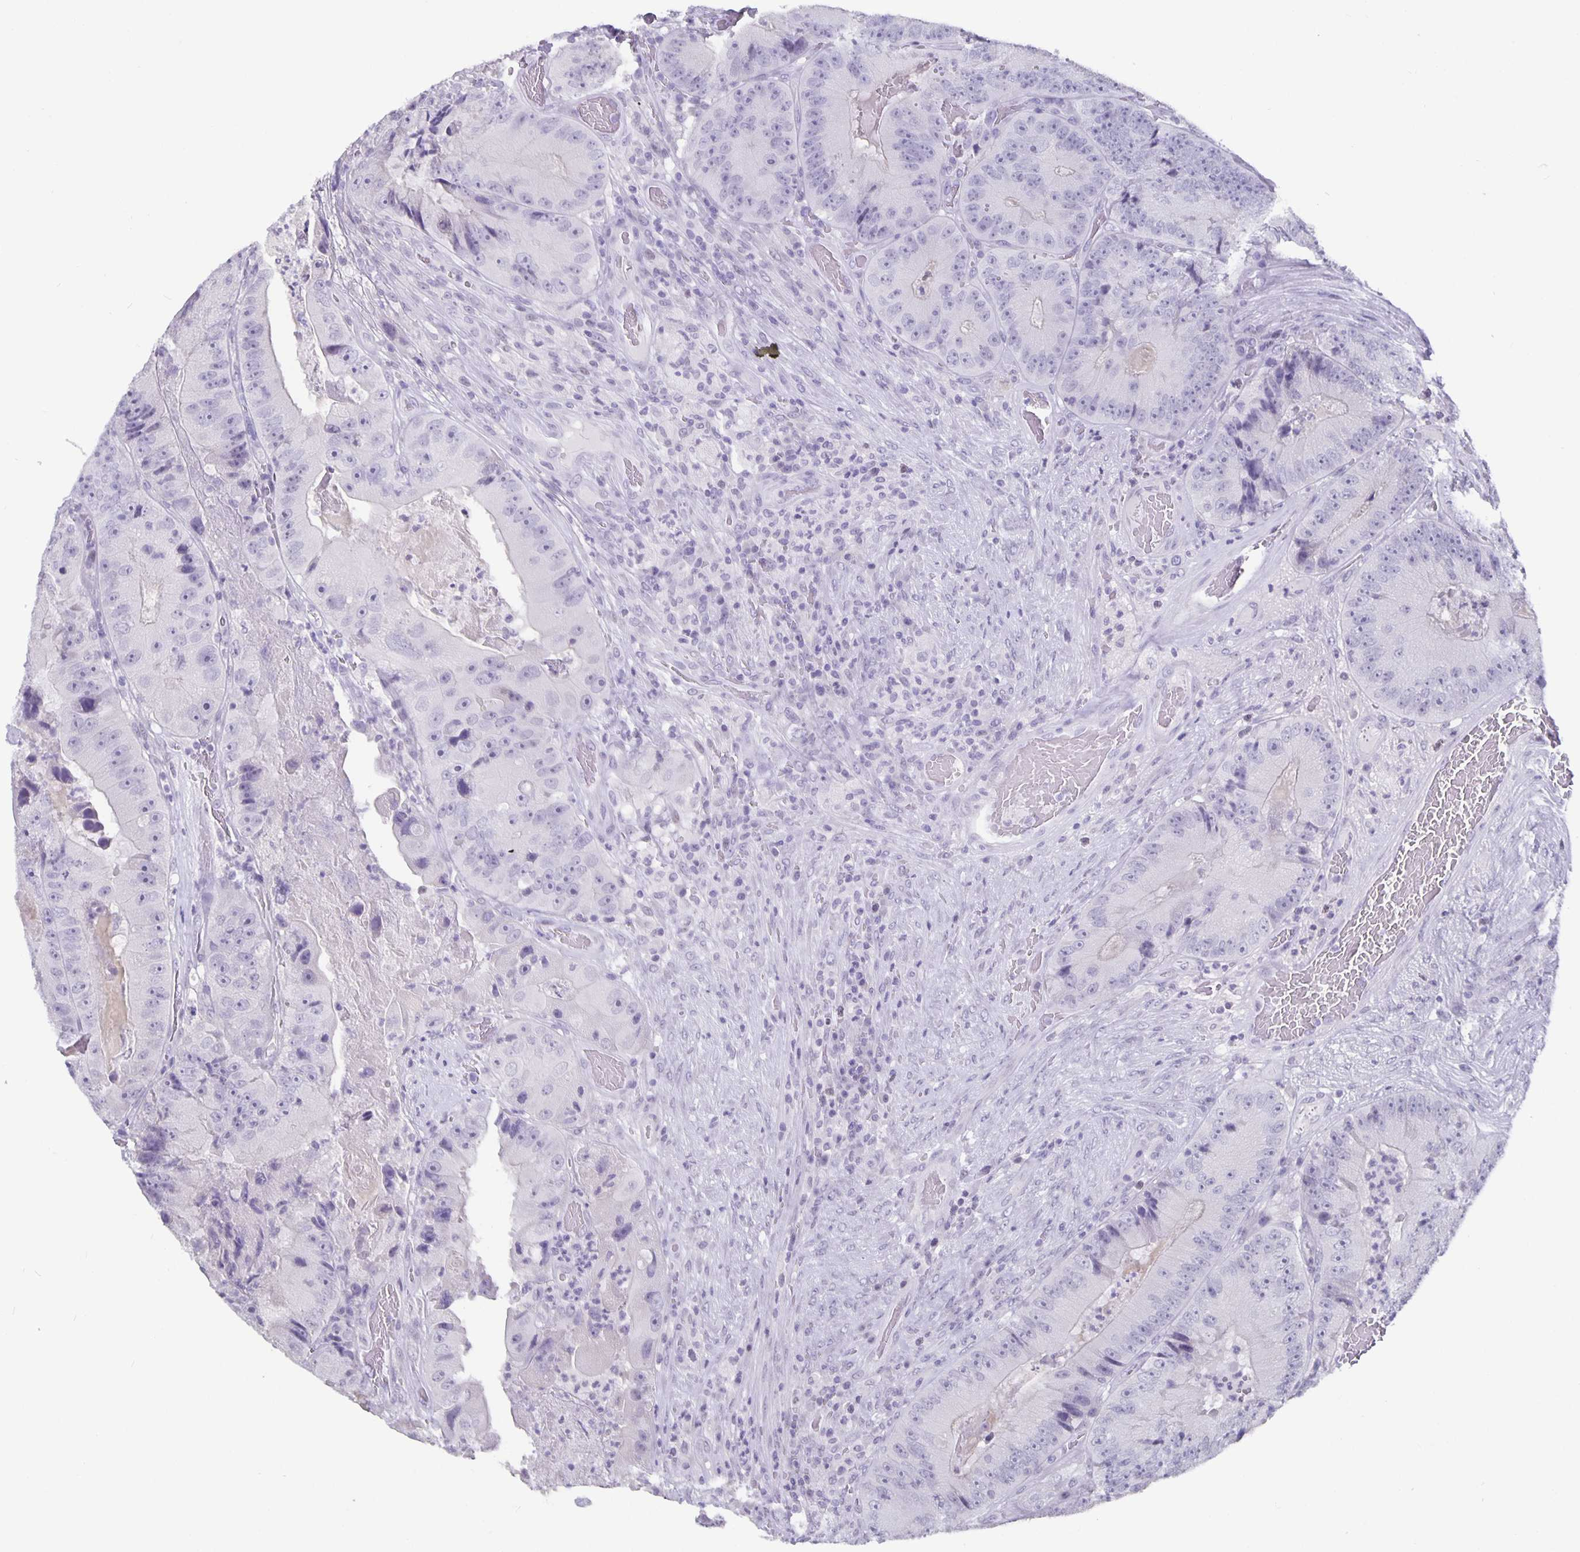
{"staining": {"intensity": "negative", "quantity": "none", "location": "none"}, "tissue": "colorectal cancer", "cell_type": "Tumor cells", "image_type": "cancer", "snomed": [{"axis": "morphology", "description": "Adenocarcinoma, NOS"}, {"axis": "topography", "description": "Colon"}], "caption": "The photomicrograph shows no staining of tumor cells in colorectal adenocarcinoma.", "gene": "OLIG2", "patient": {"sex": "female", "age": 86}}